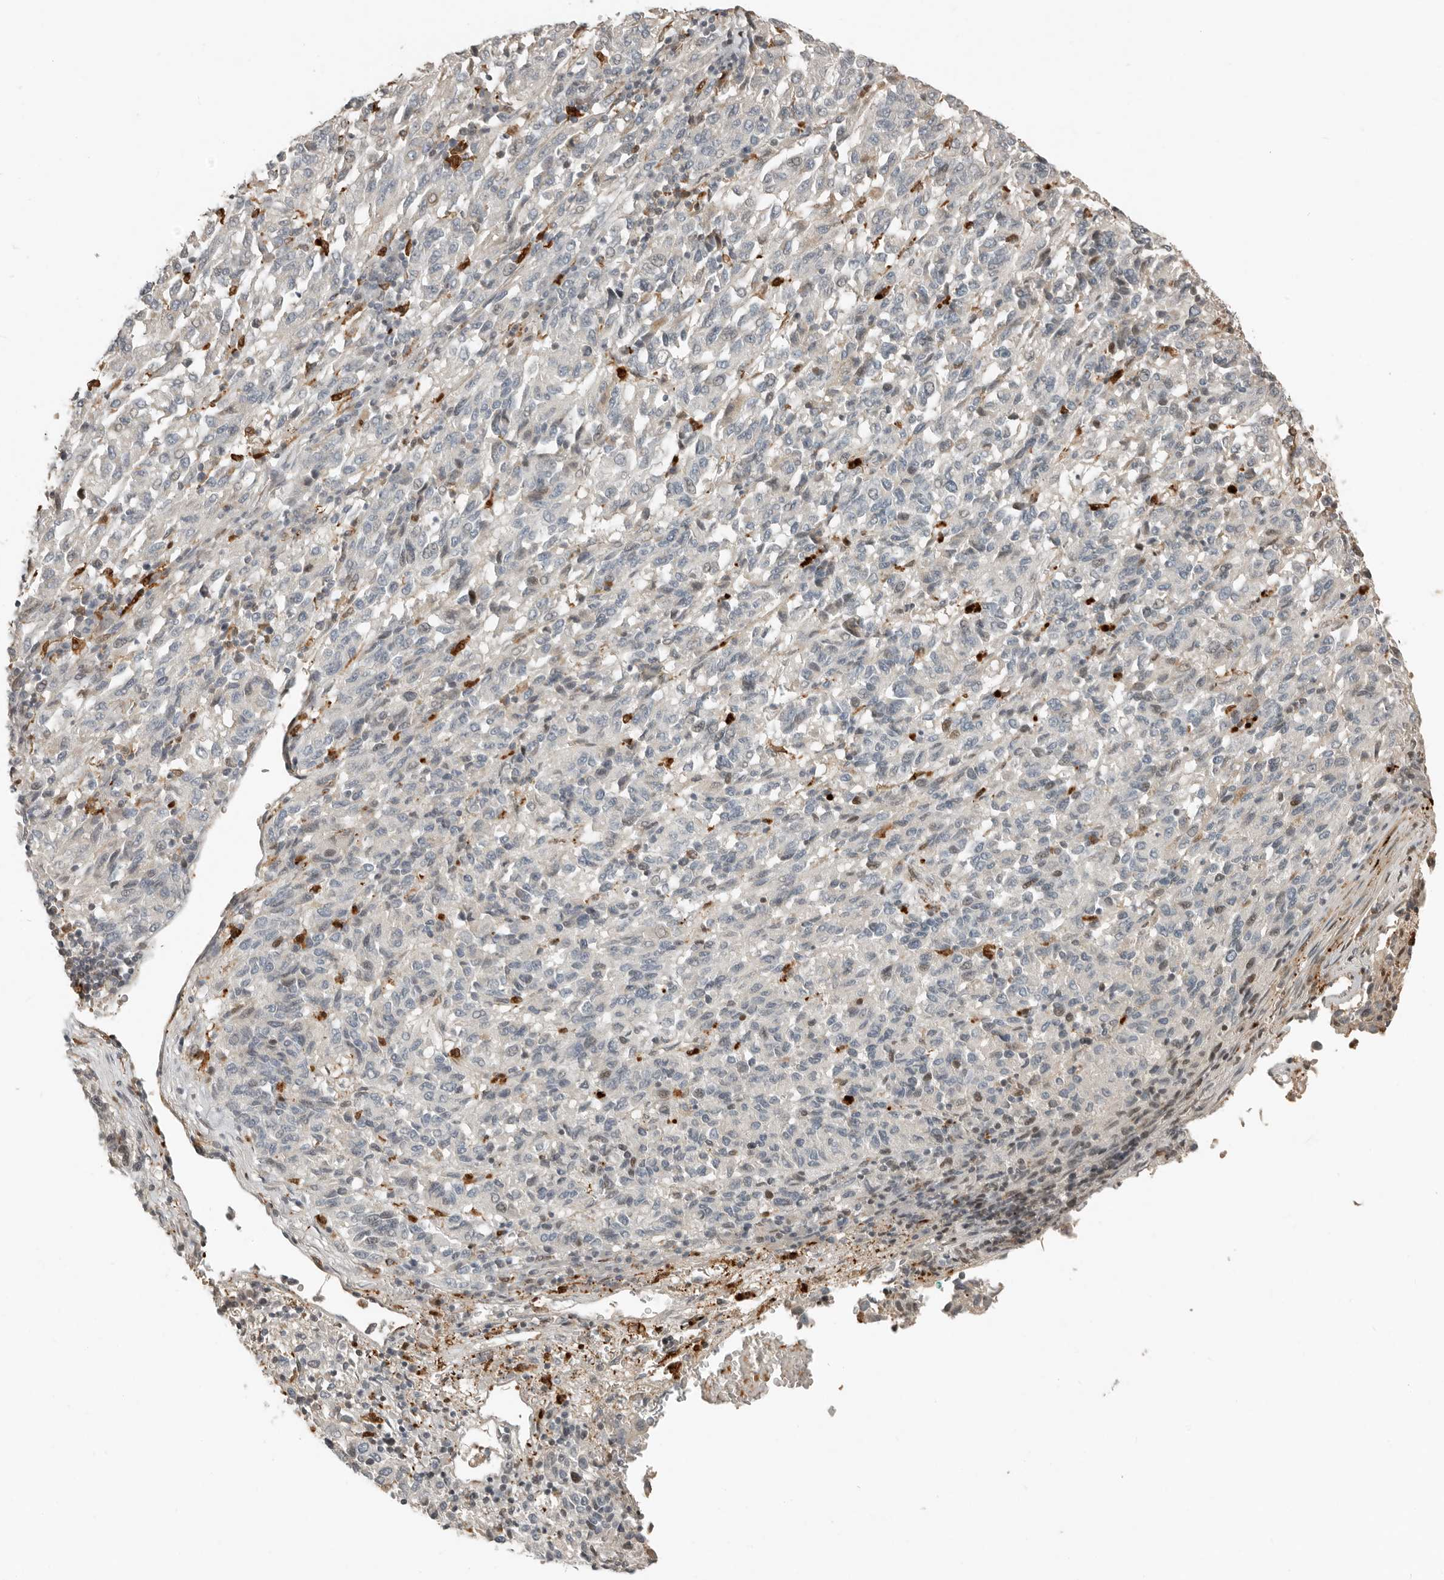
{"staining": {"intensity": "negative", "quantity": "none", "location": "none"}, "tissue": "melanoma", "cell_type": "Tumor cells", "image_type": "cancer", "snomed": [{"axis": "morphology", "description": "Malignant melanoma, Metastatic site"}, {"axis": "topography", "description": "Lung"}], "caption": "Human melanoma stained for a protein using immunohistochemistry reveals no expression in tumor cells.", "gene": "KLHL38", "patient": {"sex": "male", "age": 64}}